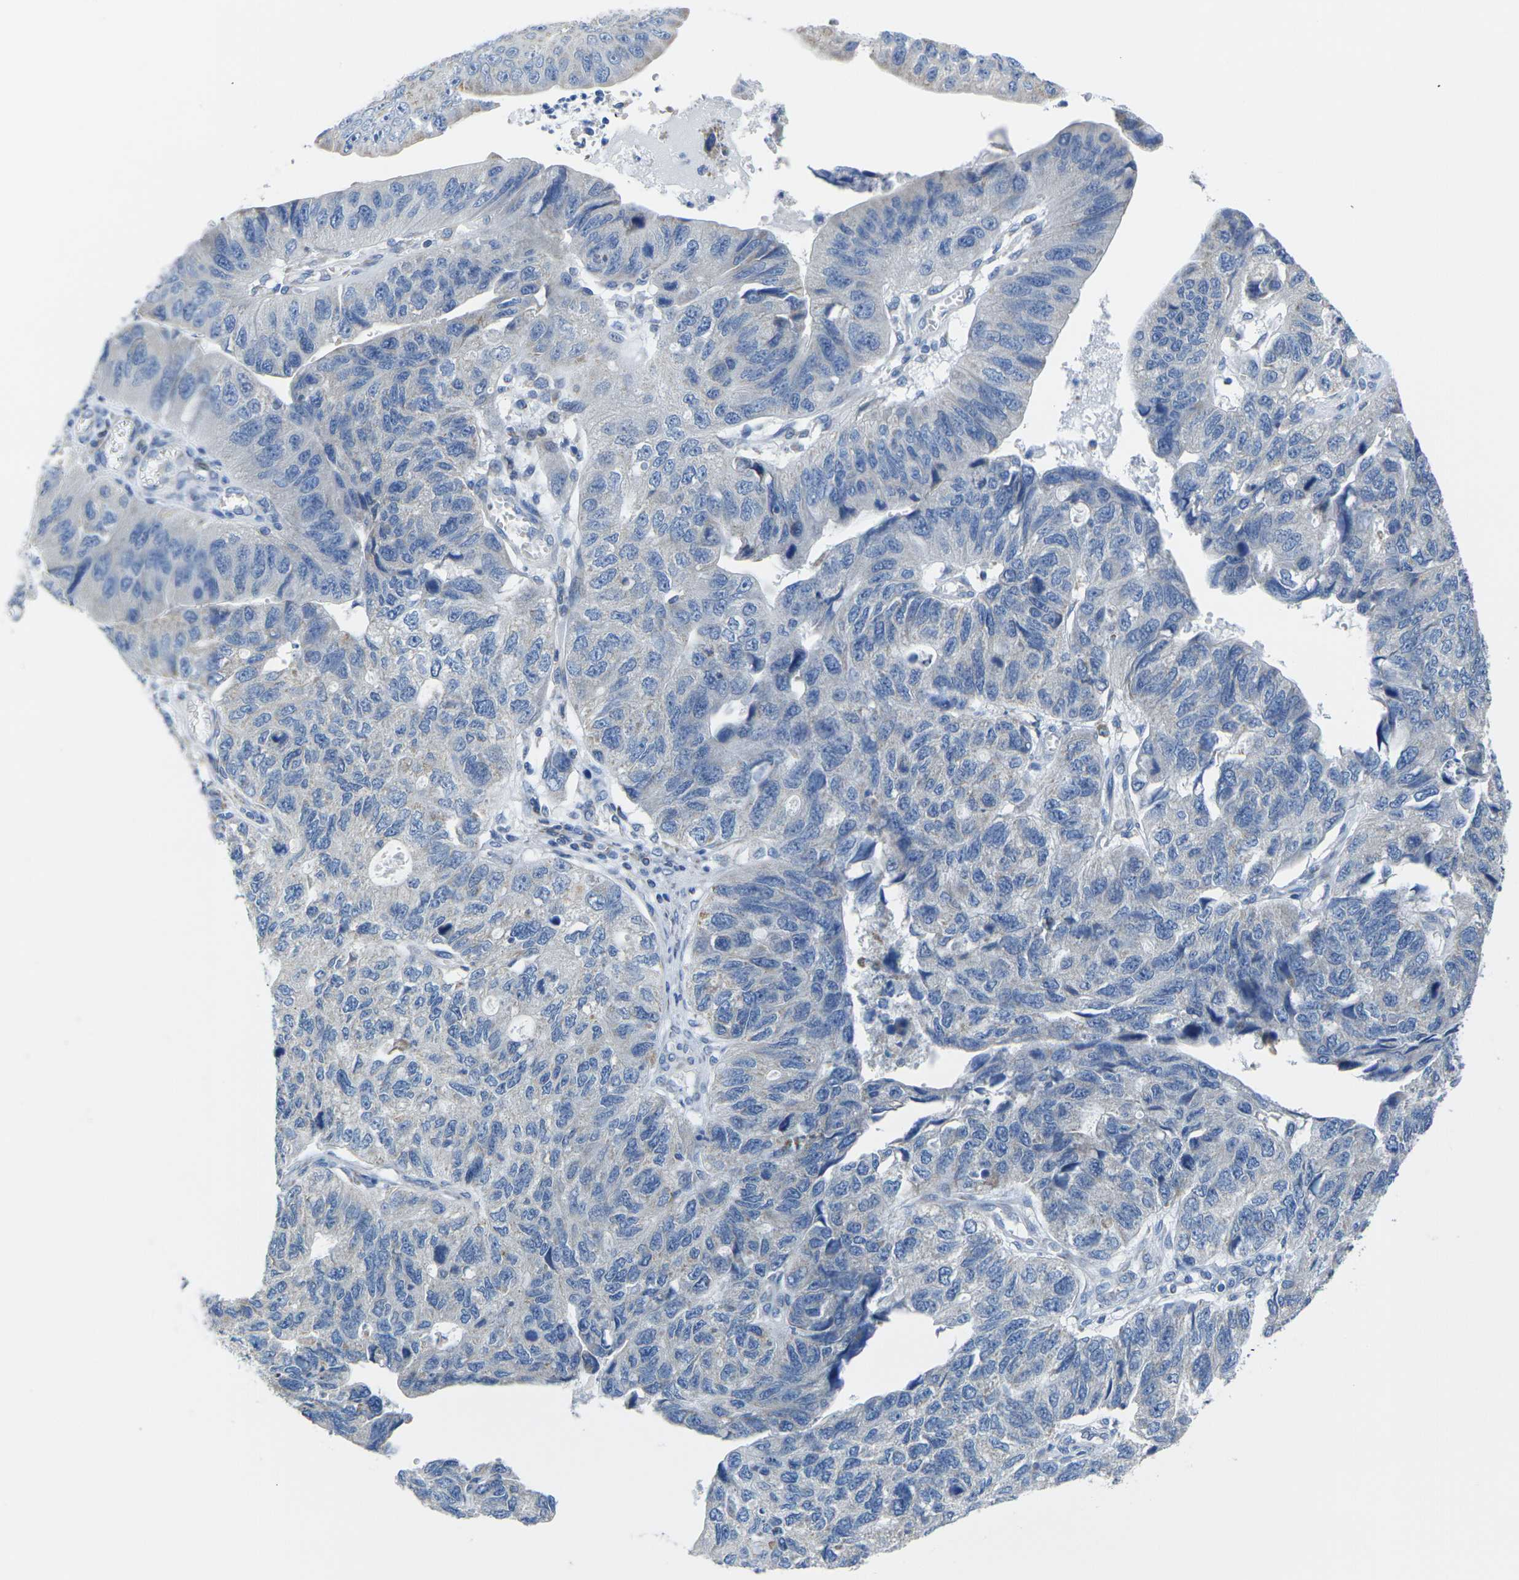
{"staining": {"intensity": "negative", "quantity": "none", "location": "none"}, "tissue": "stomach cancer", "cell_type": "Tumor cells", "image_type": "cancer", "snomed": [{"axis": "morphology", "description": "Adenocarcinoma, NOS"}, {"axis": "topography", "description": "Stomach"}], "caption": "Adenocarcinoma (stomach) stained for a protein using immunohistochemistry demonstrates no positivity tumor cells.", "gene": "TMEM204", "patient": {"sex": "male", "age": 59}}